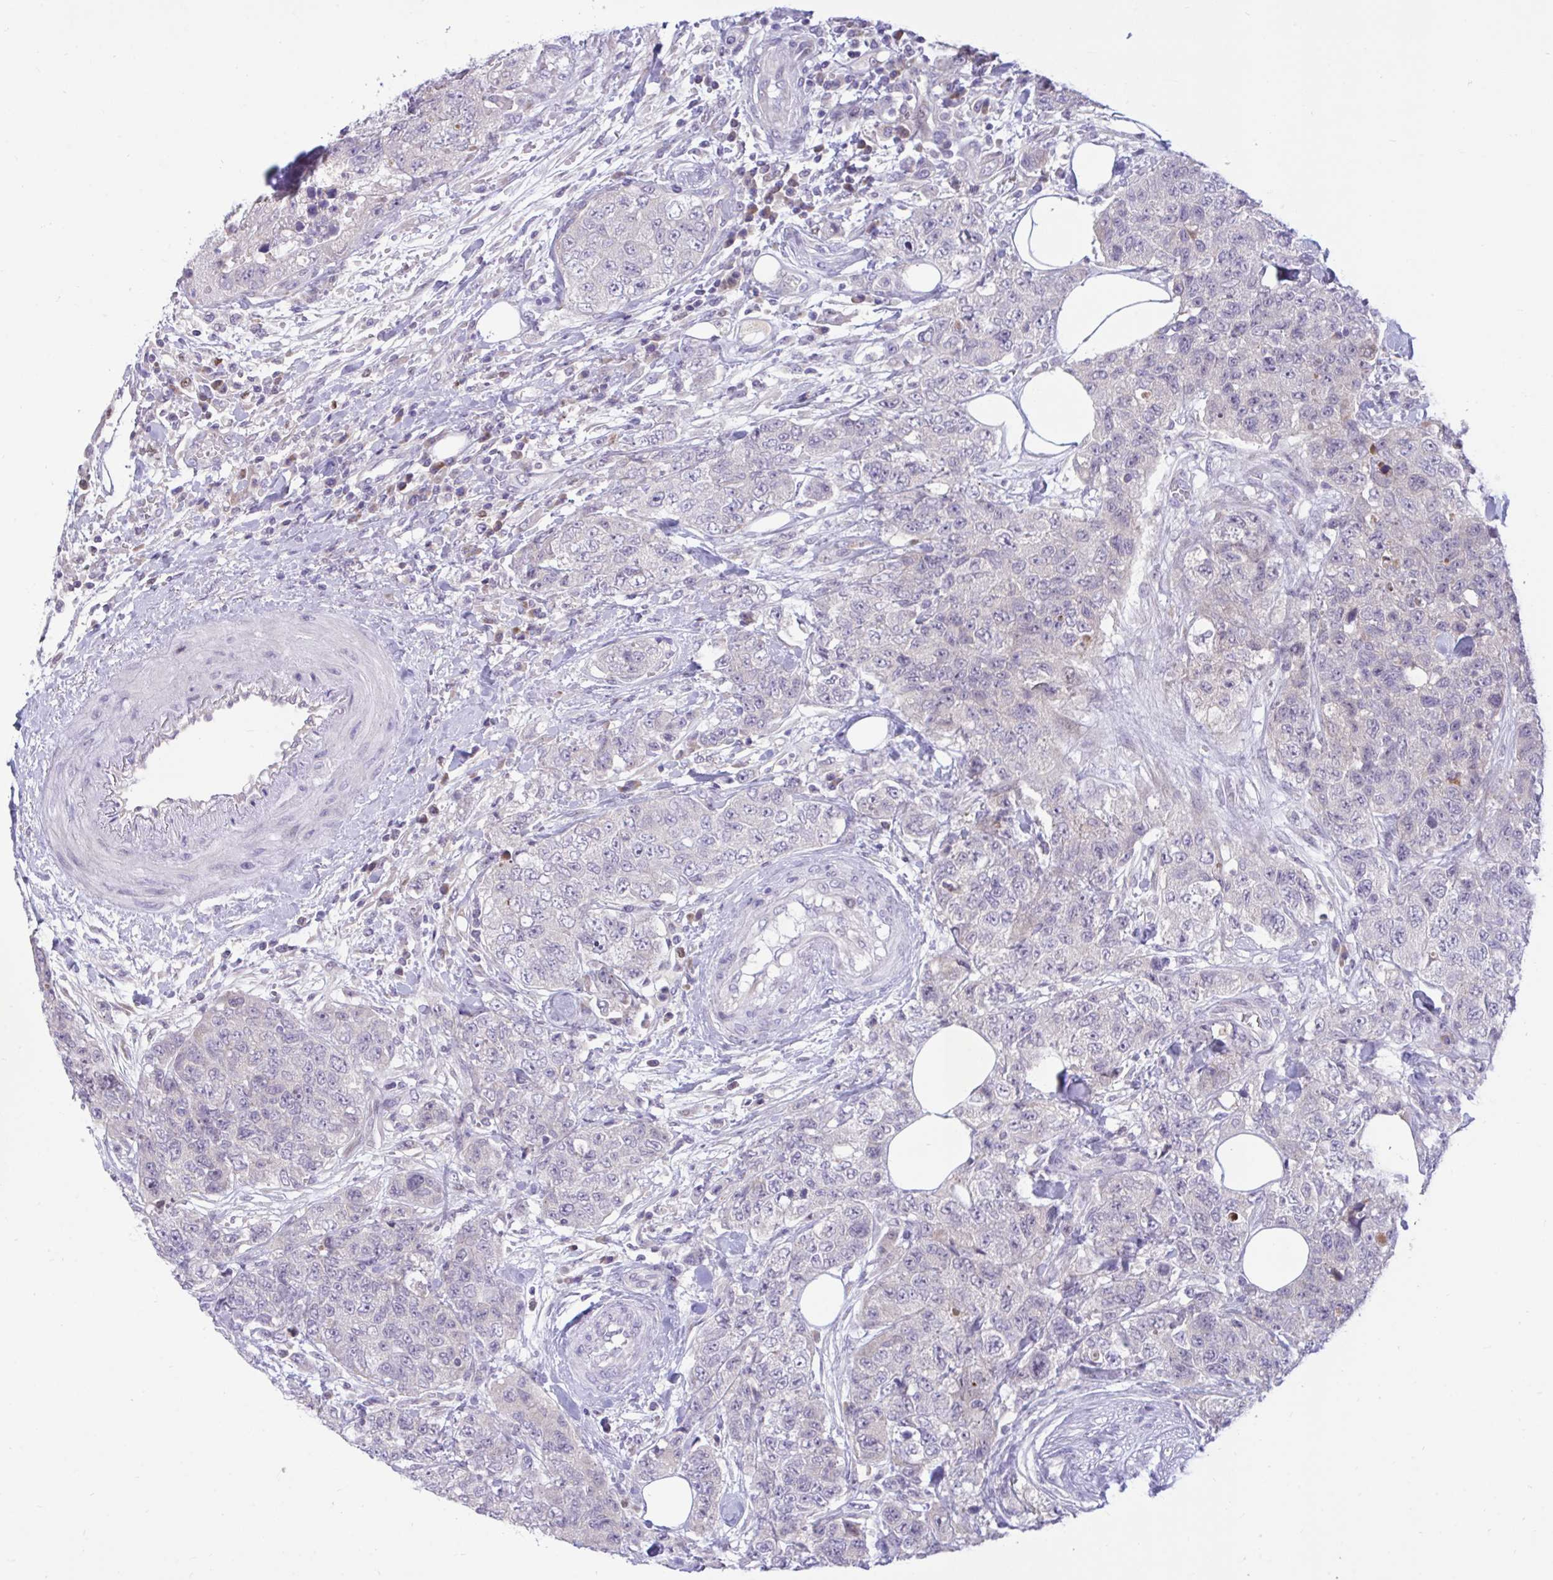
{"staining": {"intensity": "negative", "quantity": "none", "location": "none"}, "tissue": "urothelial cancer", "cell_type": "Tumor cells", "image_type": "cancer", "snomed": [{"axis": "morphology", "description": "Urothelial carcinoma, High grade"}, {"axis": "topography", "description": "Urinary bladder"}], "caption": "A histopathology image of human high-grade urothelial carcinoma is negative for staining in tumor cells.", "gene": "EPOP", "patient": {"sex": "female", "age": 78}}